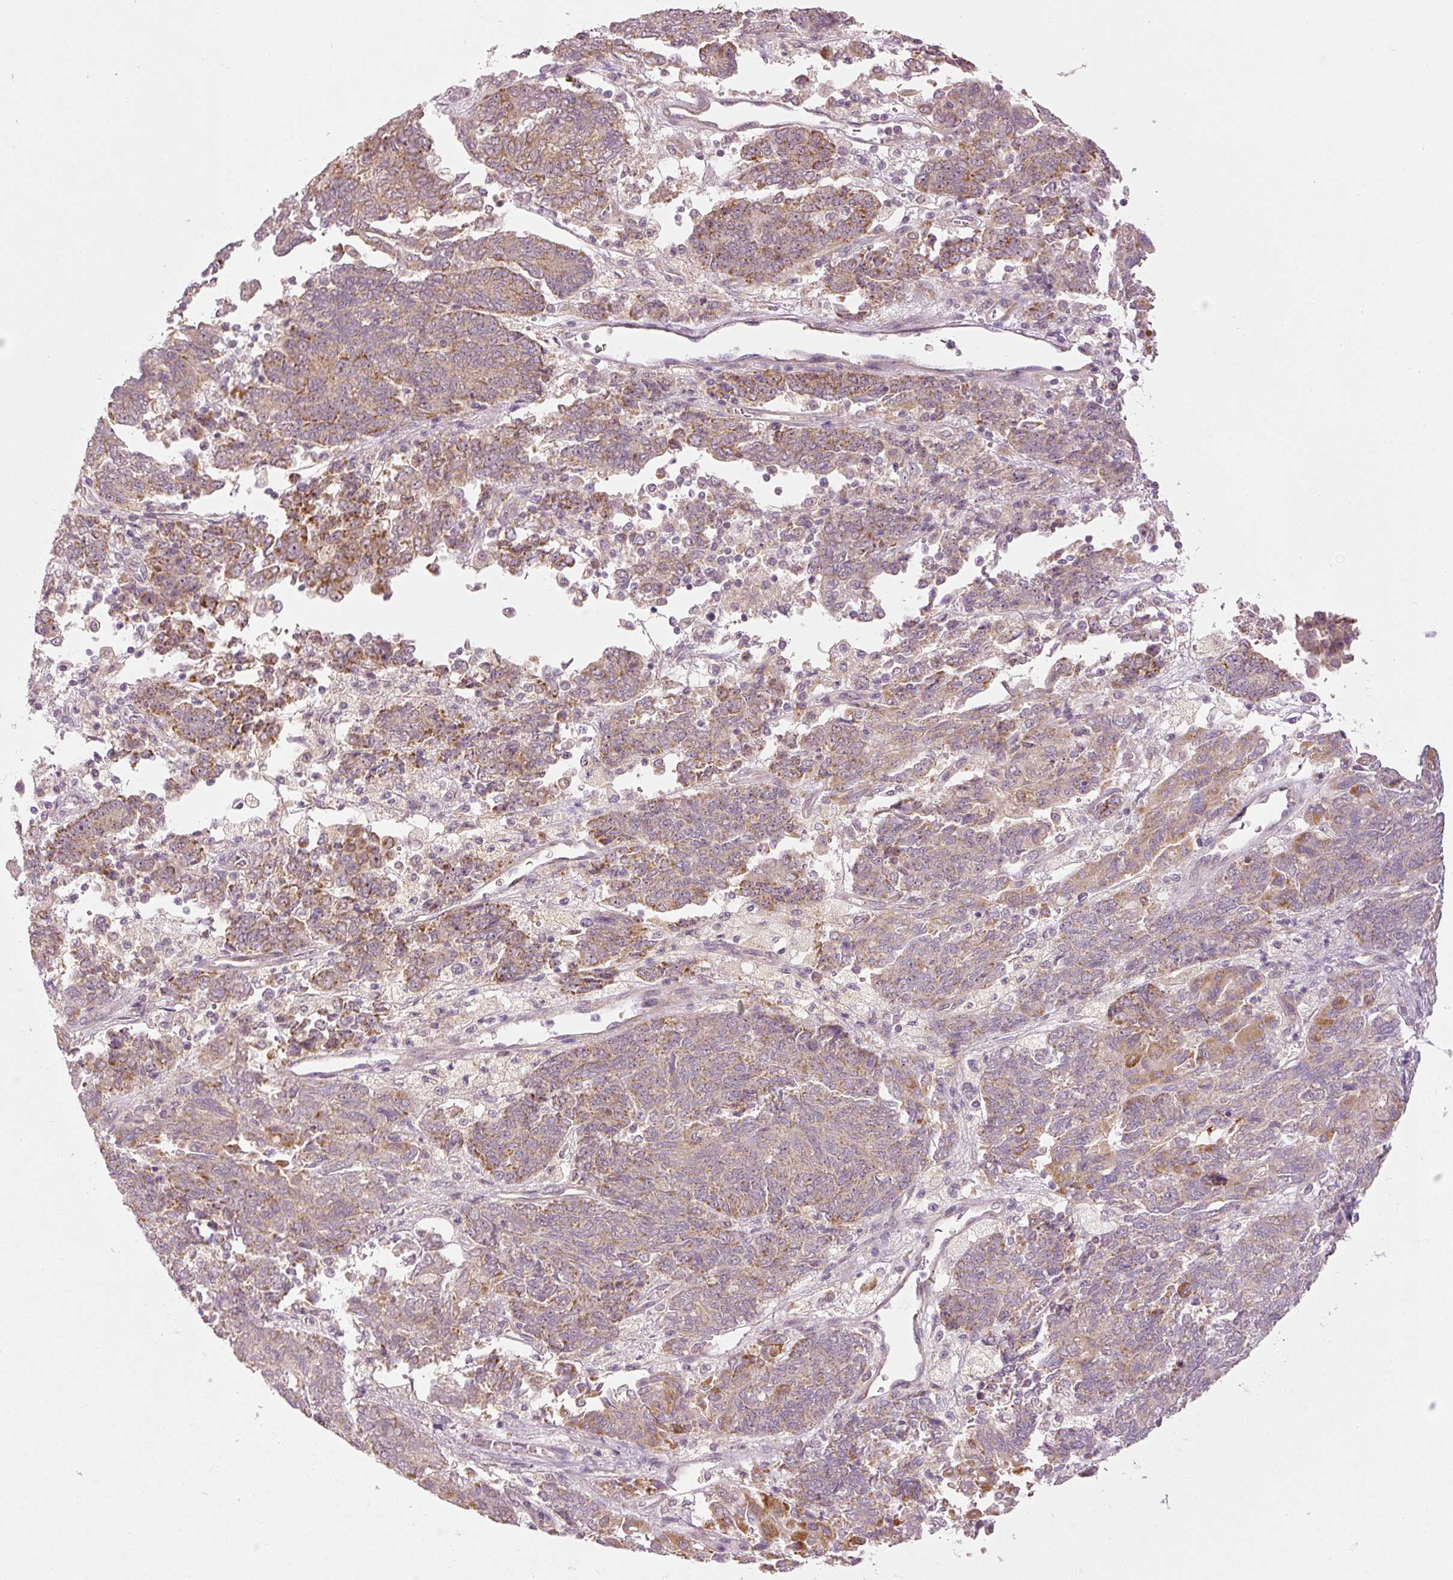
{"staining": {"intensity": "moderate", "quantity": ">75%", "location": "cytoplasmic/membranous"}, "tissue": "endometrial cancer", "cell_type": "Tumor cells", "image_type": "cancer", "snomed": [{"axis": "morphology", "description": "Adenocarcinoma, NOS"}, {"axis": "topography", "description": "Endometrium"}], "caption": "Adenocarcinoma (endometrial) was stained to show a protein in brown. There is medium levels of moderate cytoplasmic/membranous positivity in approximately >75% of tumor cells. The staining was performed using DAB (3,3'-diaminobenzidine) to visualize the protein expression in brown, while the nuclei were stained in blue with hematoxylin (Magnification: 20x).", "gene": "CDC20B", "patient": {"sex": "female", "age": 80}}